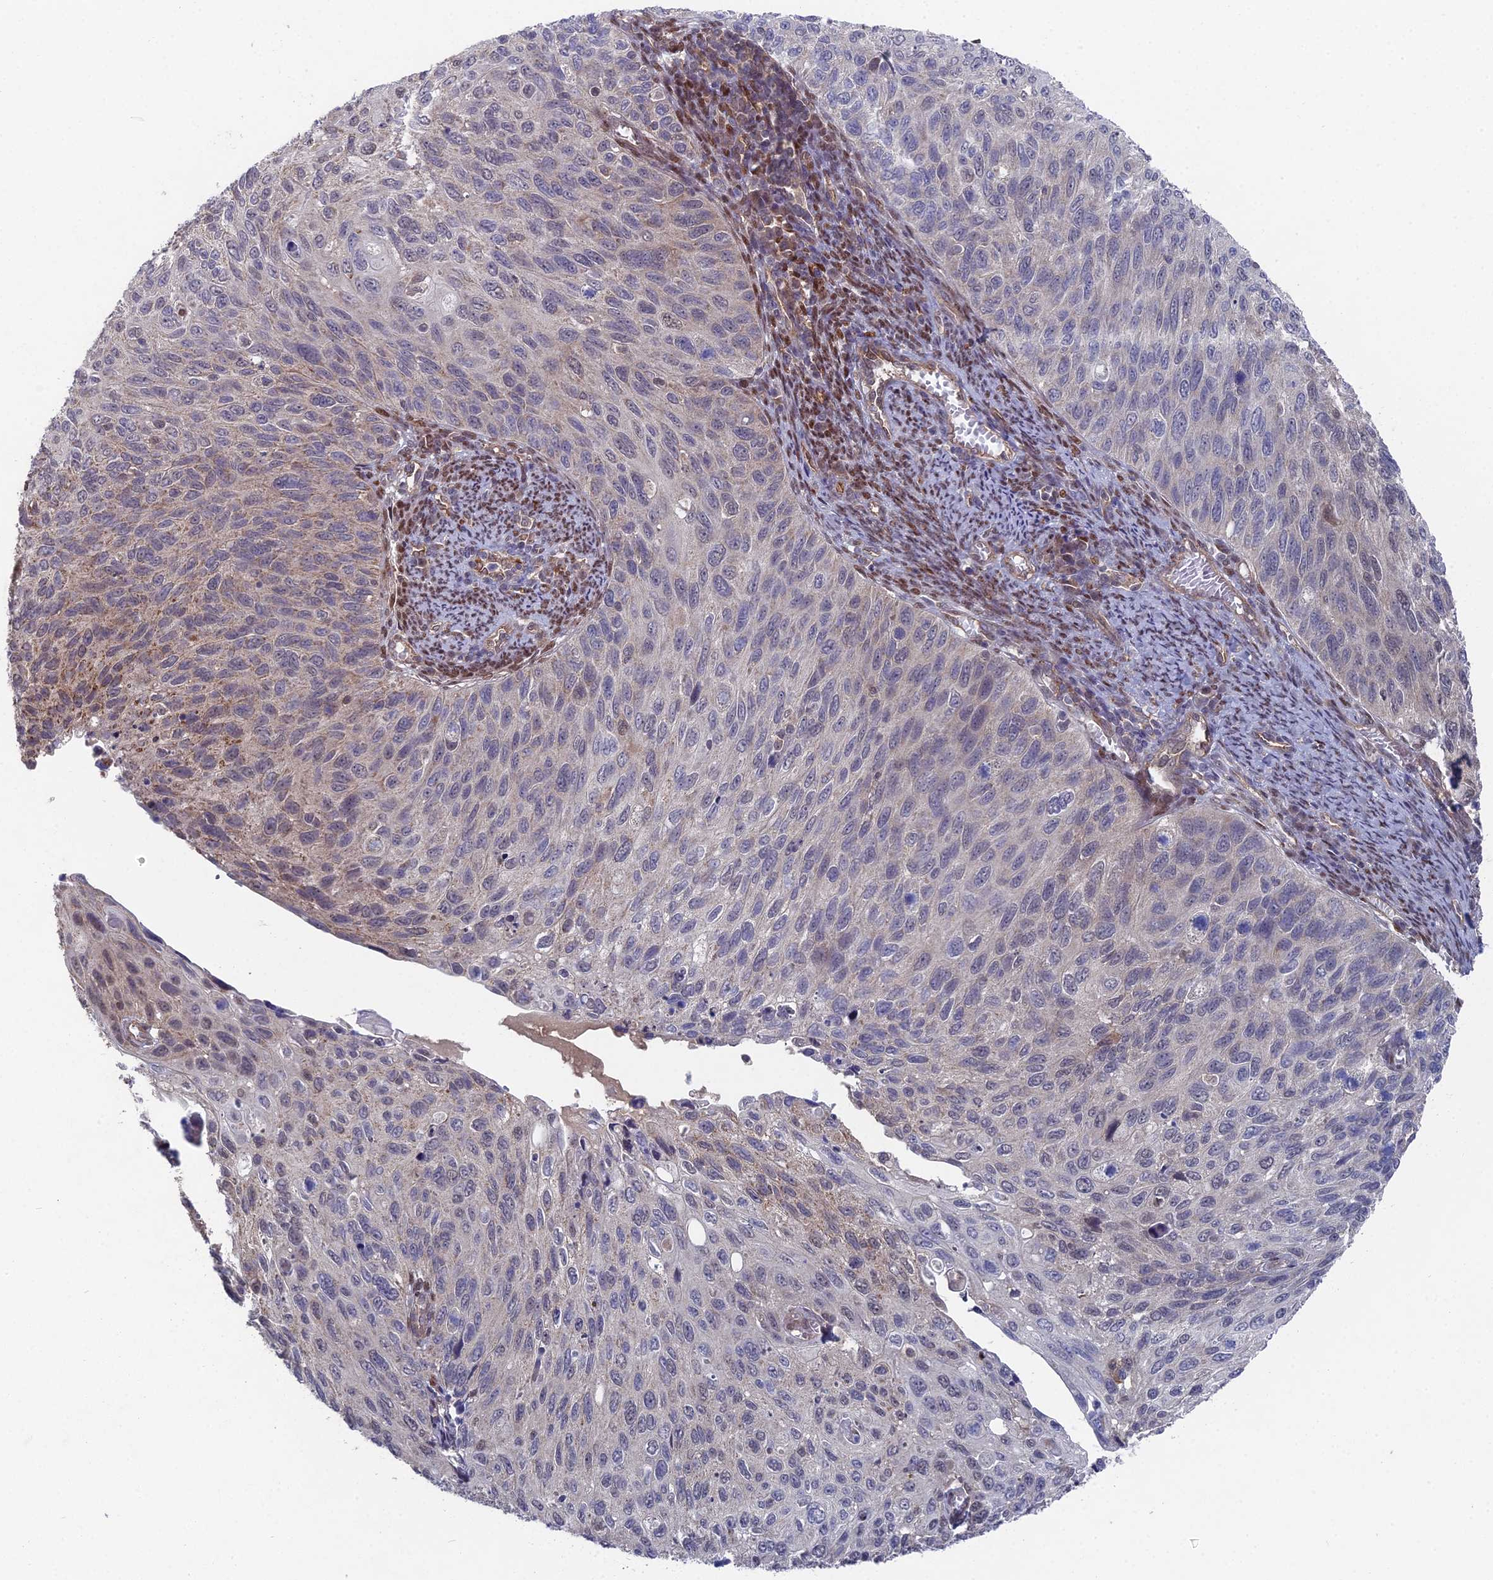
{"staining": {"intensity": "weak", "quantity": "<25%", "location": "cytoplasmic/membranous"}, "tissue": "cervical cancer", "cell_type": "Tumor cells", "image_type": "cancer", "snomed": [{"axis": "morphology", "description": "Squamous cell carcinoma, NOS"}, {"axis": "topography", "description": "Cervix"}], "caption": "This is a micrograph of immunohistochemistry staining of cervical squamous cell carcinoma, which shows no expression in tumor cells.", "gene": "UNC5D", "patient": {"sex": "female", "age": 70}}